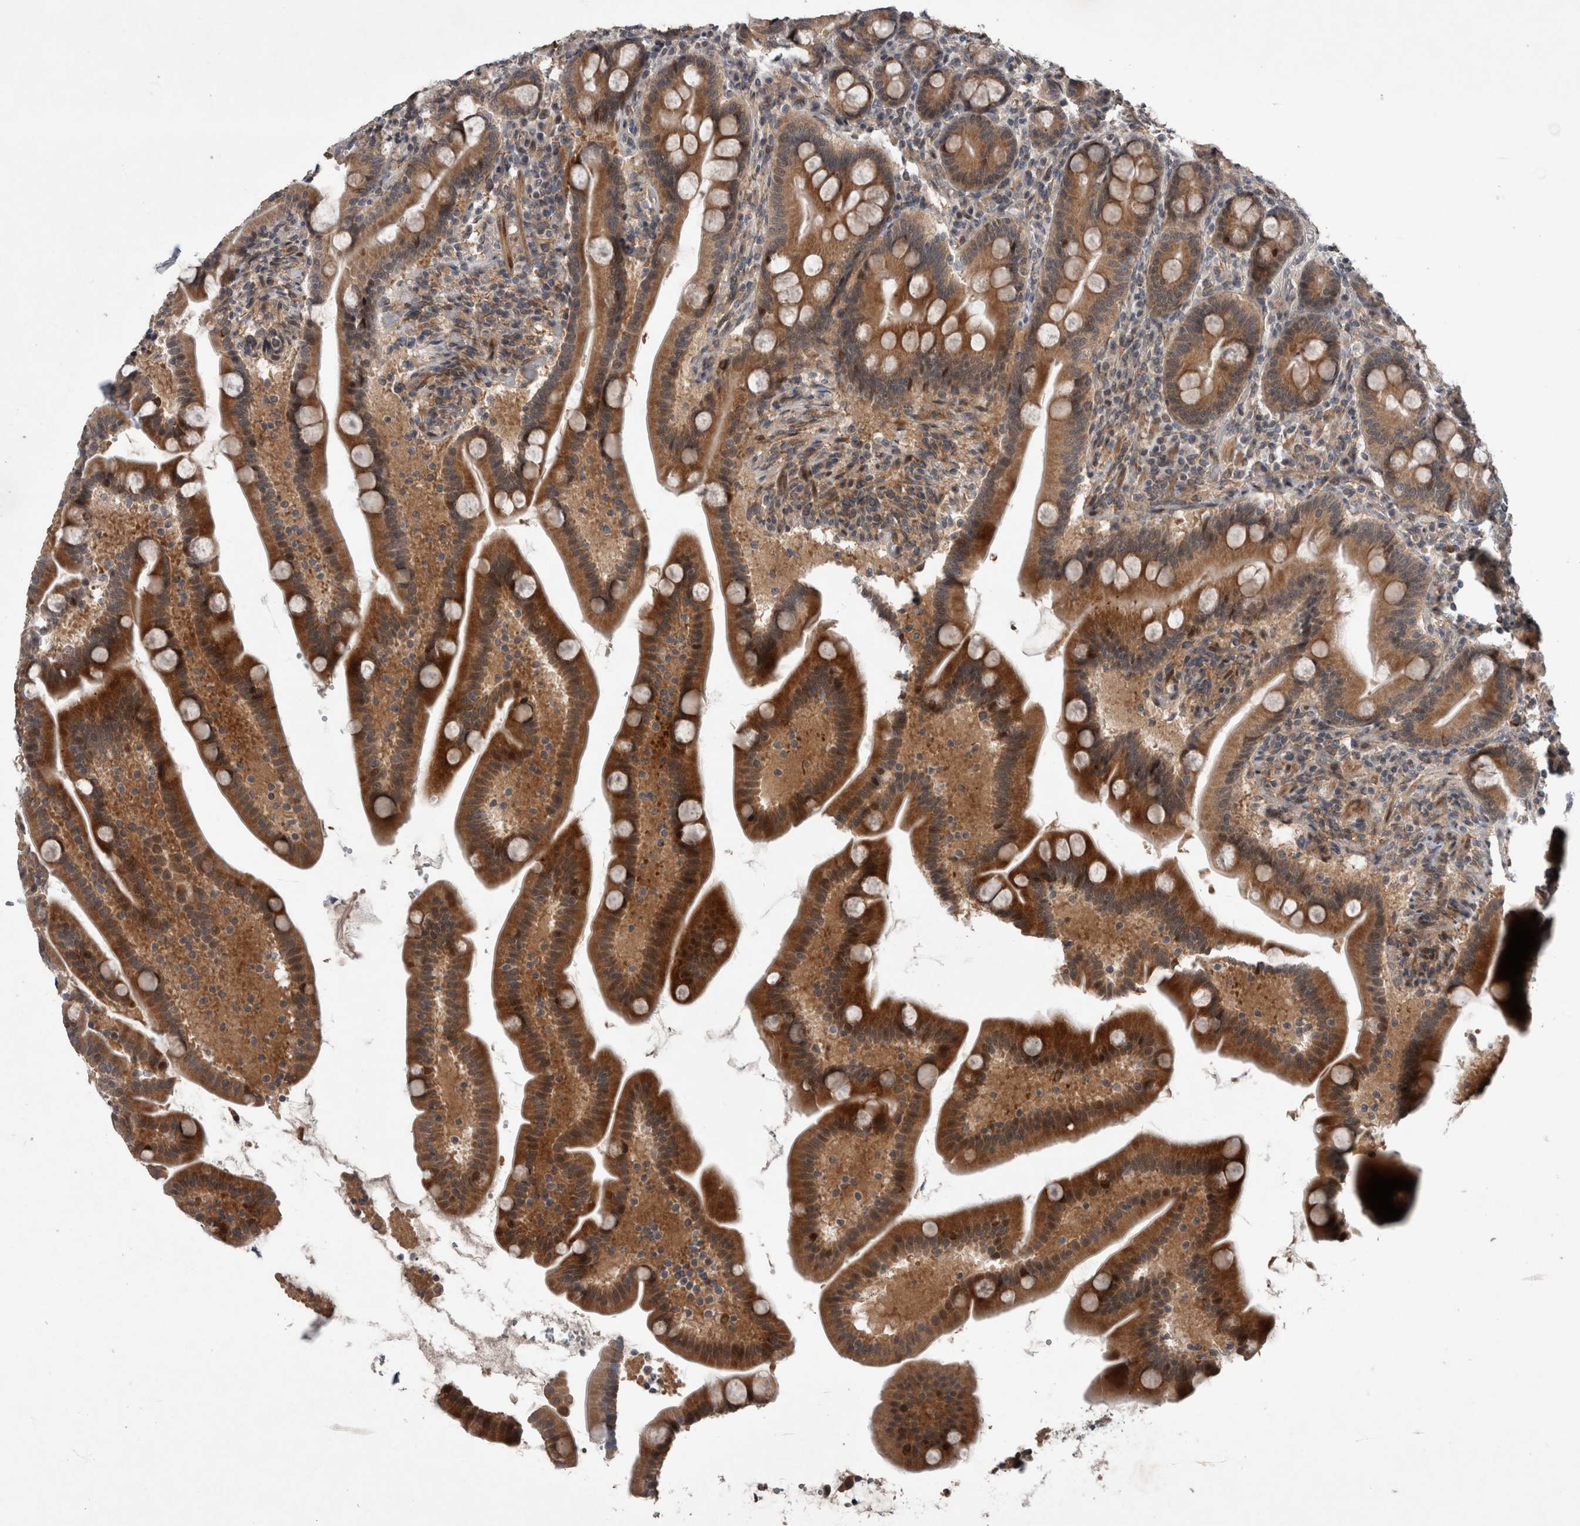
{"staining": {"intensity": "moderate", "quantity": ">75%", "location": "cytoplasmic/membranous"}, "tissue": "duodenum", "cell_type": "Glandular cells", "image_type": "normal", "snomed": [{"axis": "morphology", "description": "Normal tissue, NOS"}, {"axis": "topography", "description": "Duodenum"}], "caption": "Duodenum stained with immunohistochemistry (IHC) shows moderate cytoplasmic/membranous staining in approximately >75% of glandular cells. The protein of interest is shown in brown color, while the nuclei are stained blue.", "gene": "GIMAP6", "patient": {"sex": "male", "age": 54}}